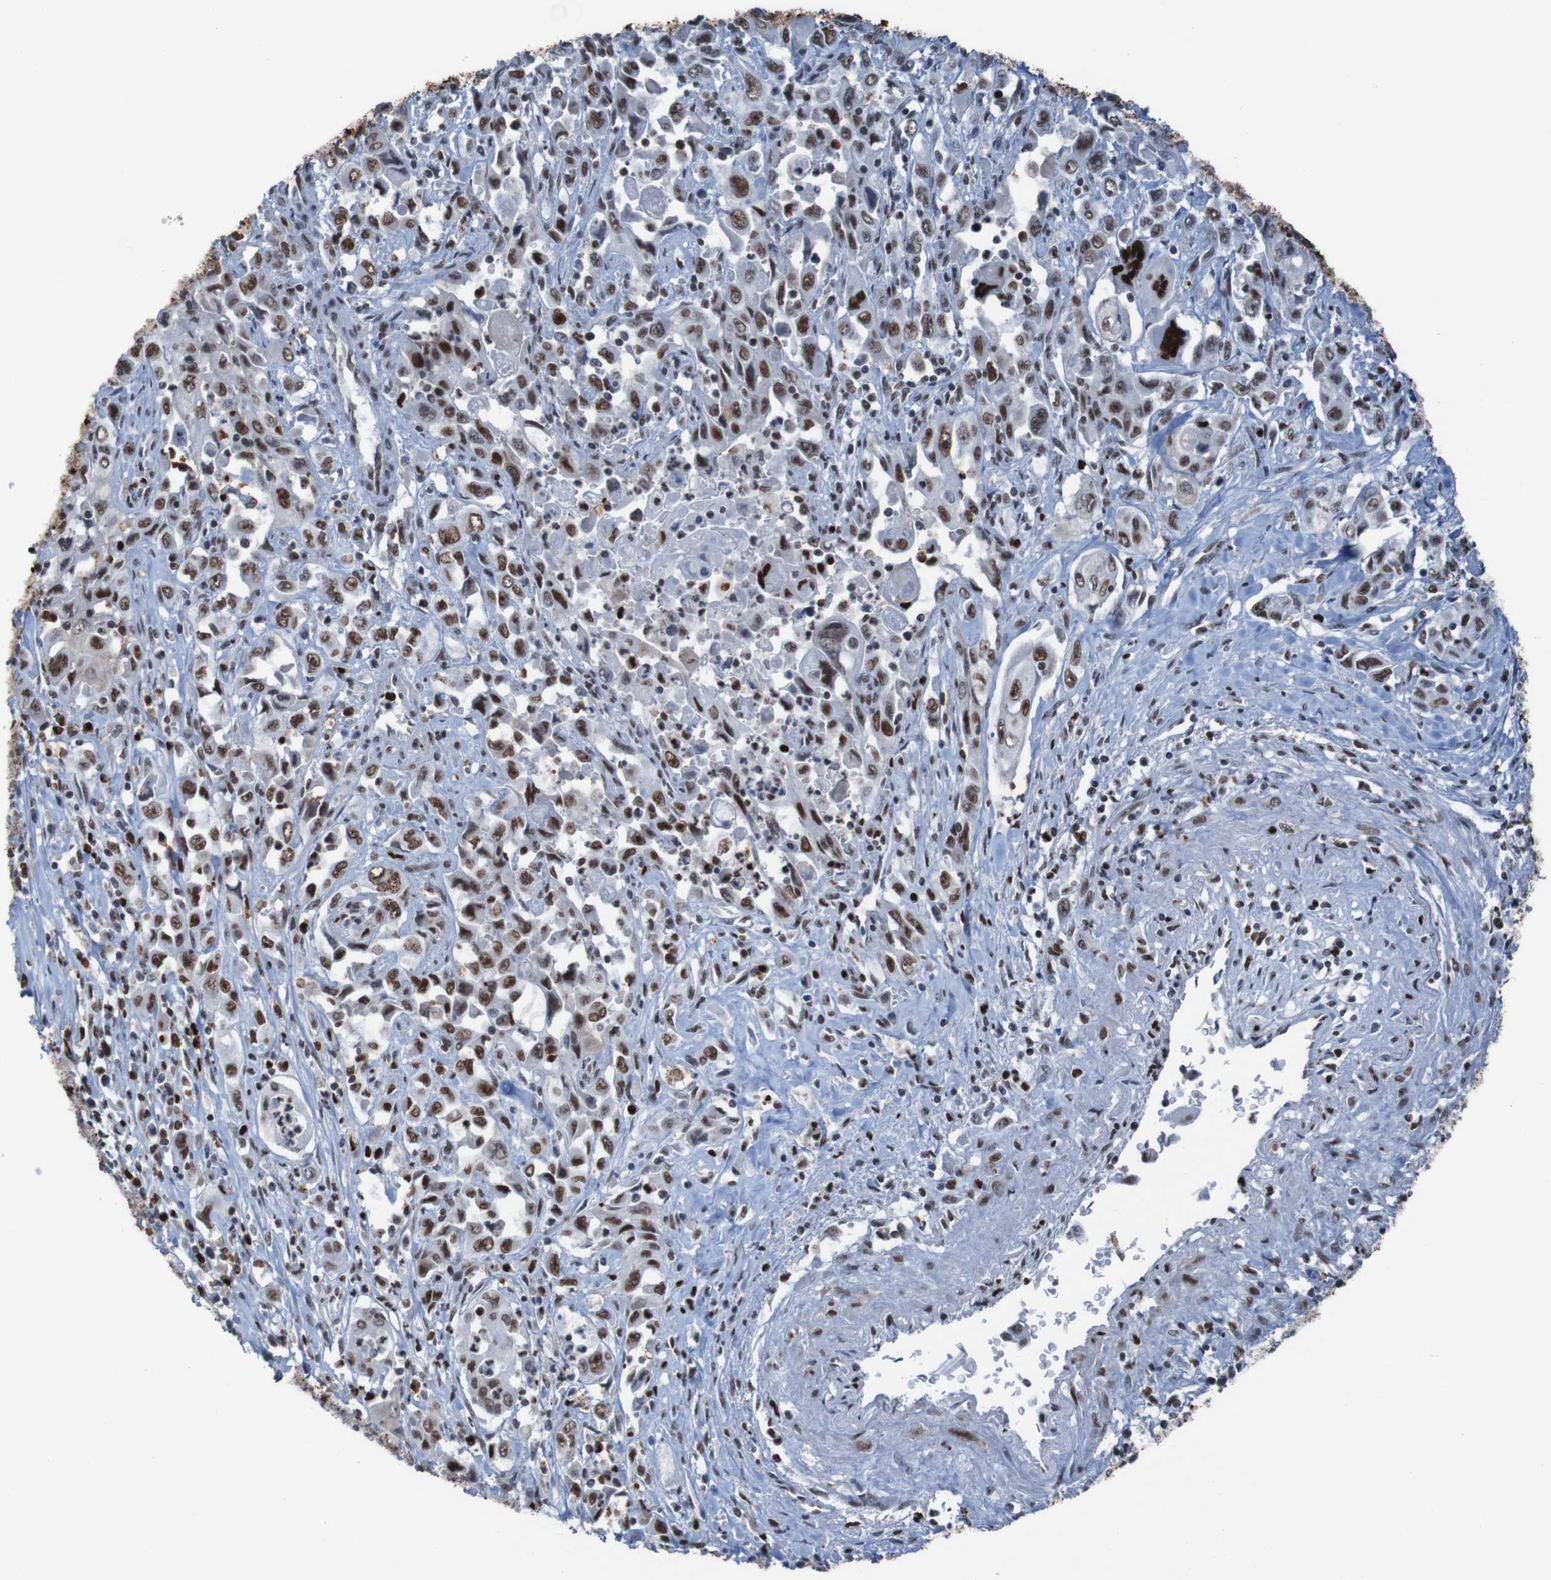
{"staining": {"intensity": "strong", "quantity": ">75%", "location": "nuclear"}, "tissue": "pancreatic cancer", "cell_type": "Tumor cells", "image_type": "cancer", "snomed": [{"axis": "morphology", "description": "Adenocarcinoma, NOS"}, {"axis": "topography", "description": "Pancreas"}], "caption": "Immunohistochemical staining of pancreatic cancer (adenocarcinoma) displays strong nuclear protein positivity in about >75% of tumor cells.", "gene": "PHF2", "patient": {"sex": "male", "age": 70}}